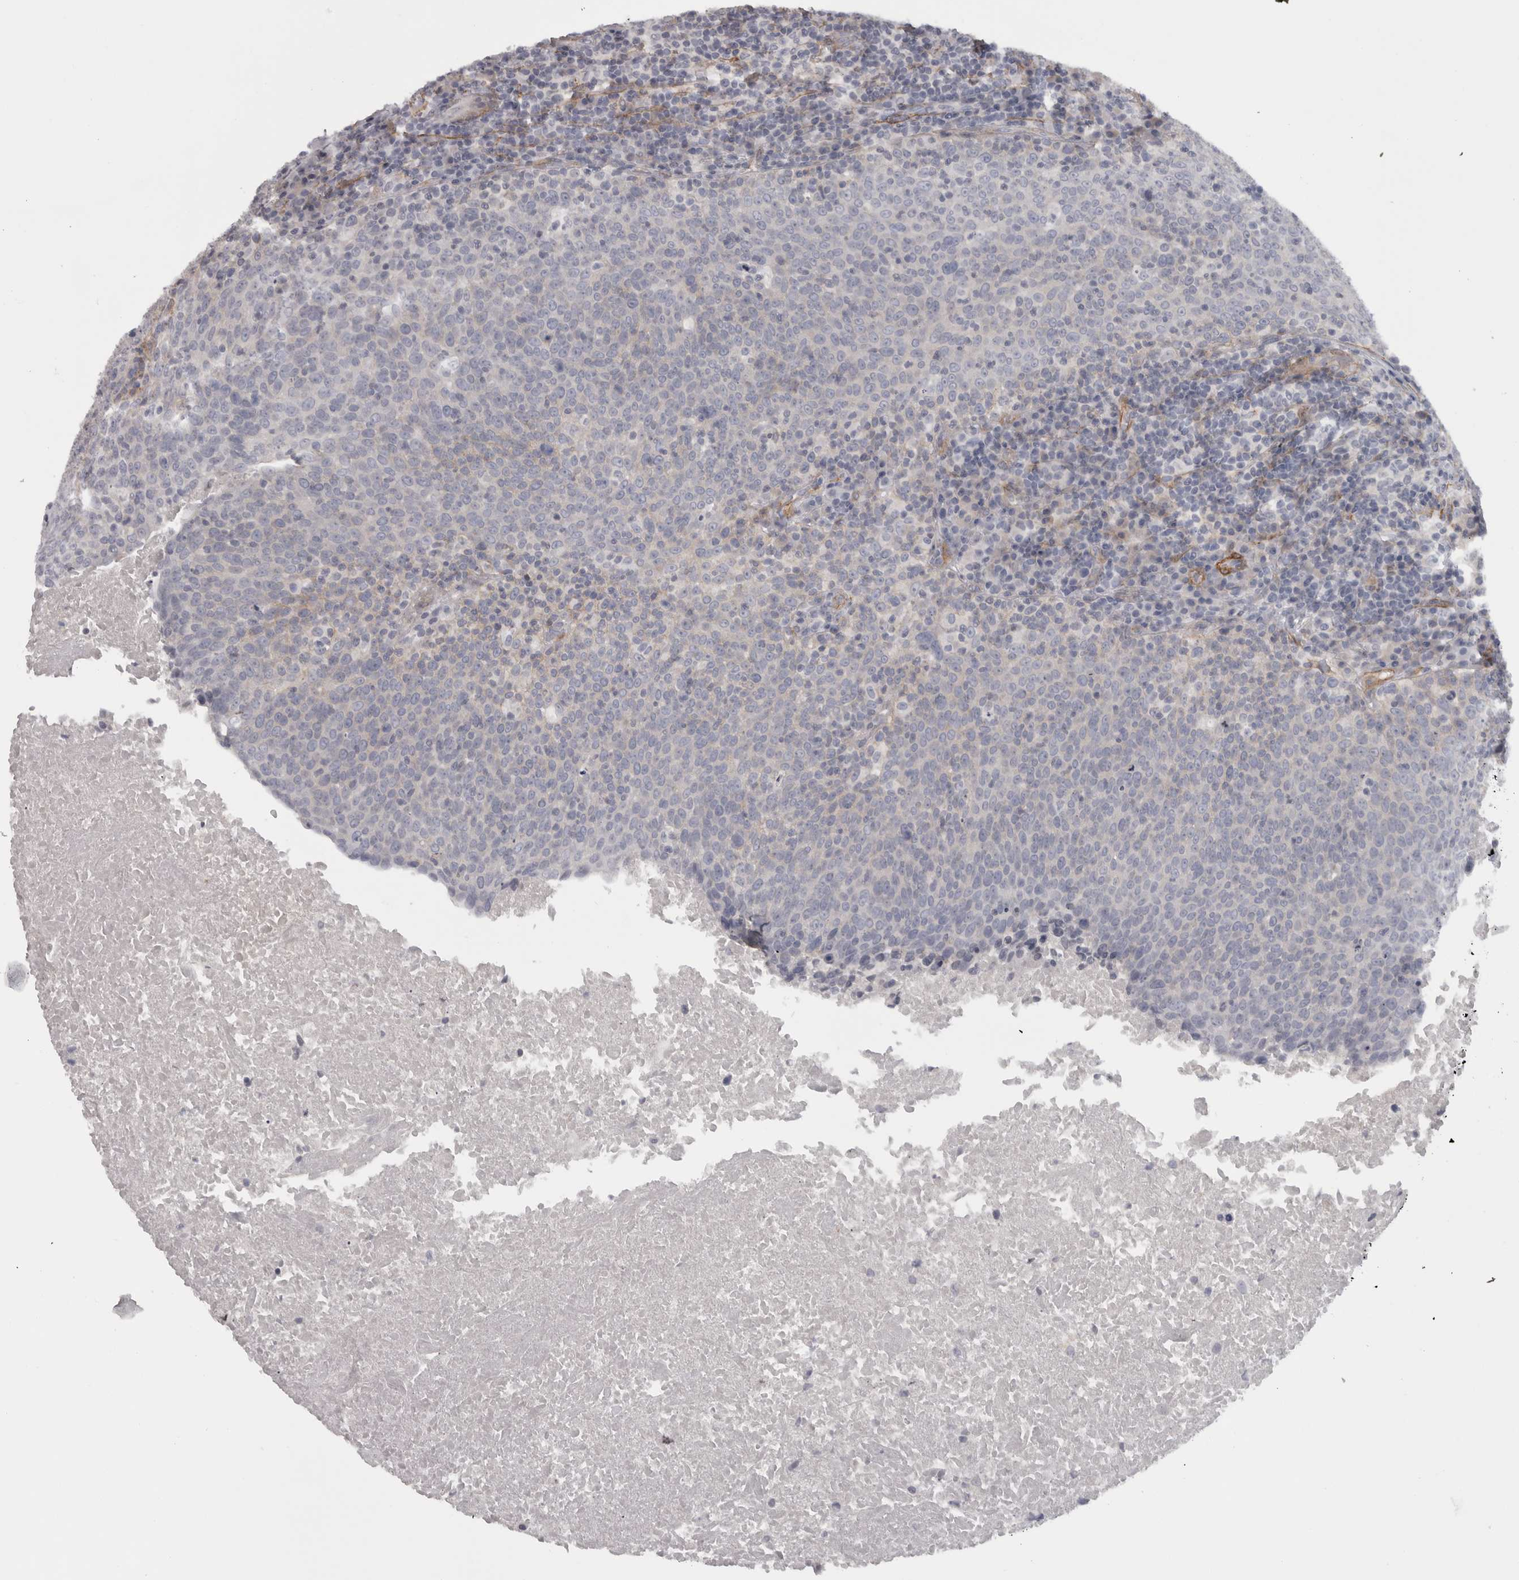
{"staining": {"intensity": "negative", "quantity": "none", "location": "none"}, "tissue": "head and neck cancer", "cell_type": "Tumor cells", "image_type": "cancer", "snomed": [{"axis": "morphology", "description": "Squamous cell carcinoma, NOS"}, {"axis": "morphology", "description": "Squamous cell carcinoma, metastatic, NOS"}, {"axis": "topography", "description": "Lymph node"}, {"axis": "topography", "description": "Head-Neck"}], "caption": "IHC photomicrograph of human head and neck squamous cell carcinoma stained for a protein (brown), which exhibits no expression in tumor cells.", "gene": "PPP1R12B", "patient": {"sex": "male", "age": 62}}